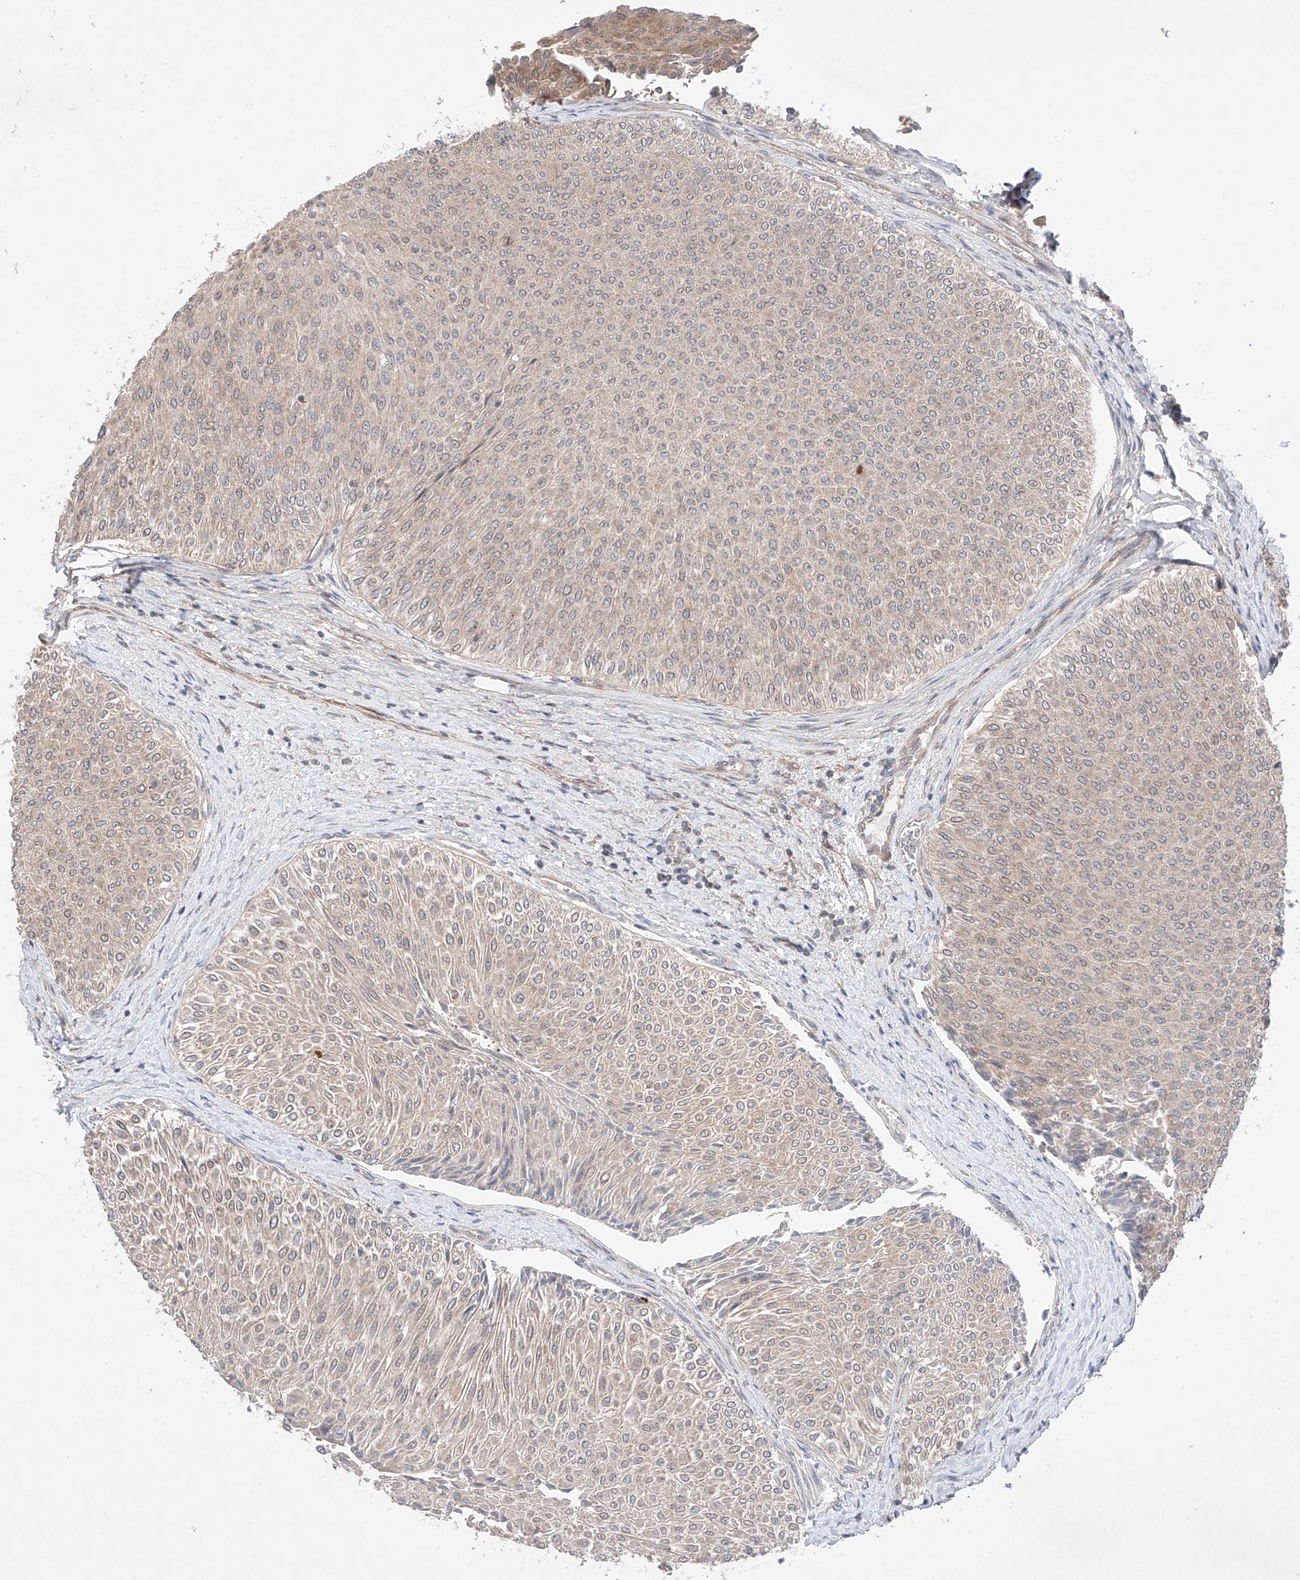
{"staining": {"intensity": "weak", "quantity": "<25%", "location": "cytoplasmic/membranous"}, "tissue": "urothelial cancer", "cell_type": "Tumor cells", "image_type": "cancer", "snomed": [{"axis": "morphology", "description": "Urothelial carcinoma, Low grade"}, {"axis": "topography", "description": "Urinary bladder"}], "caption": "Immunohistochemistry photomicrograph of neoplastic tissue: human low-grade urothelial carcinoma stained with DAB (3,3'-diaminobenzidine) exhibits no significant protein positivity in tumor cells.", "gene": "TSR2", "patient": {"sex": "male", "age": 78}}